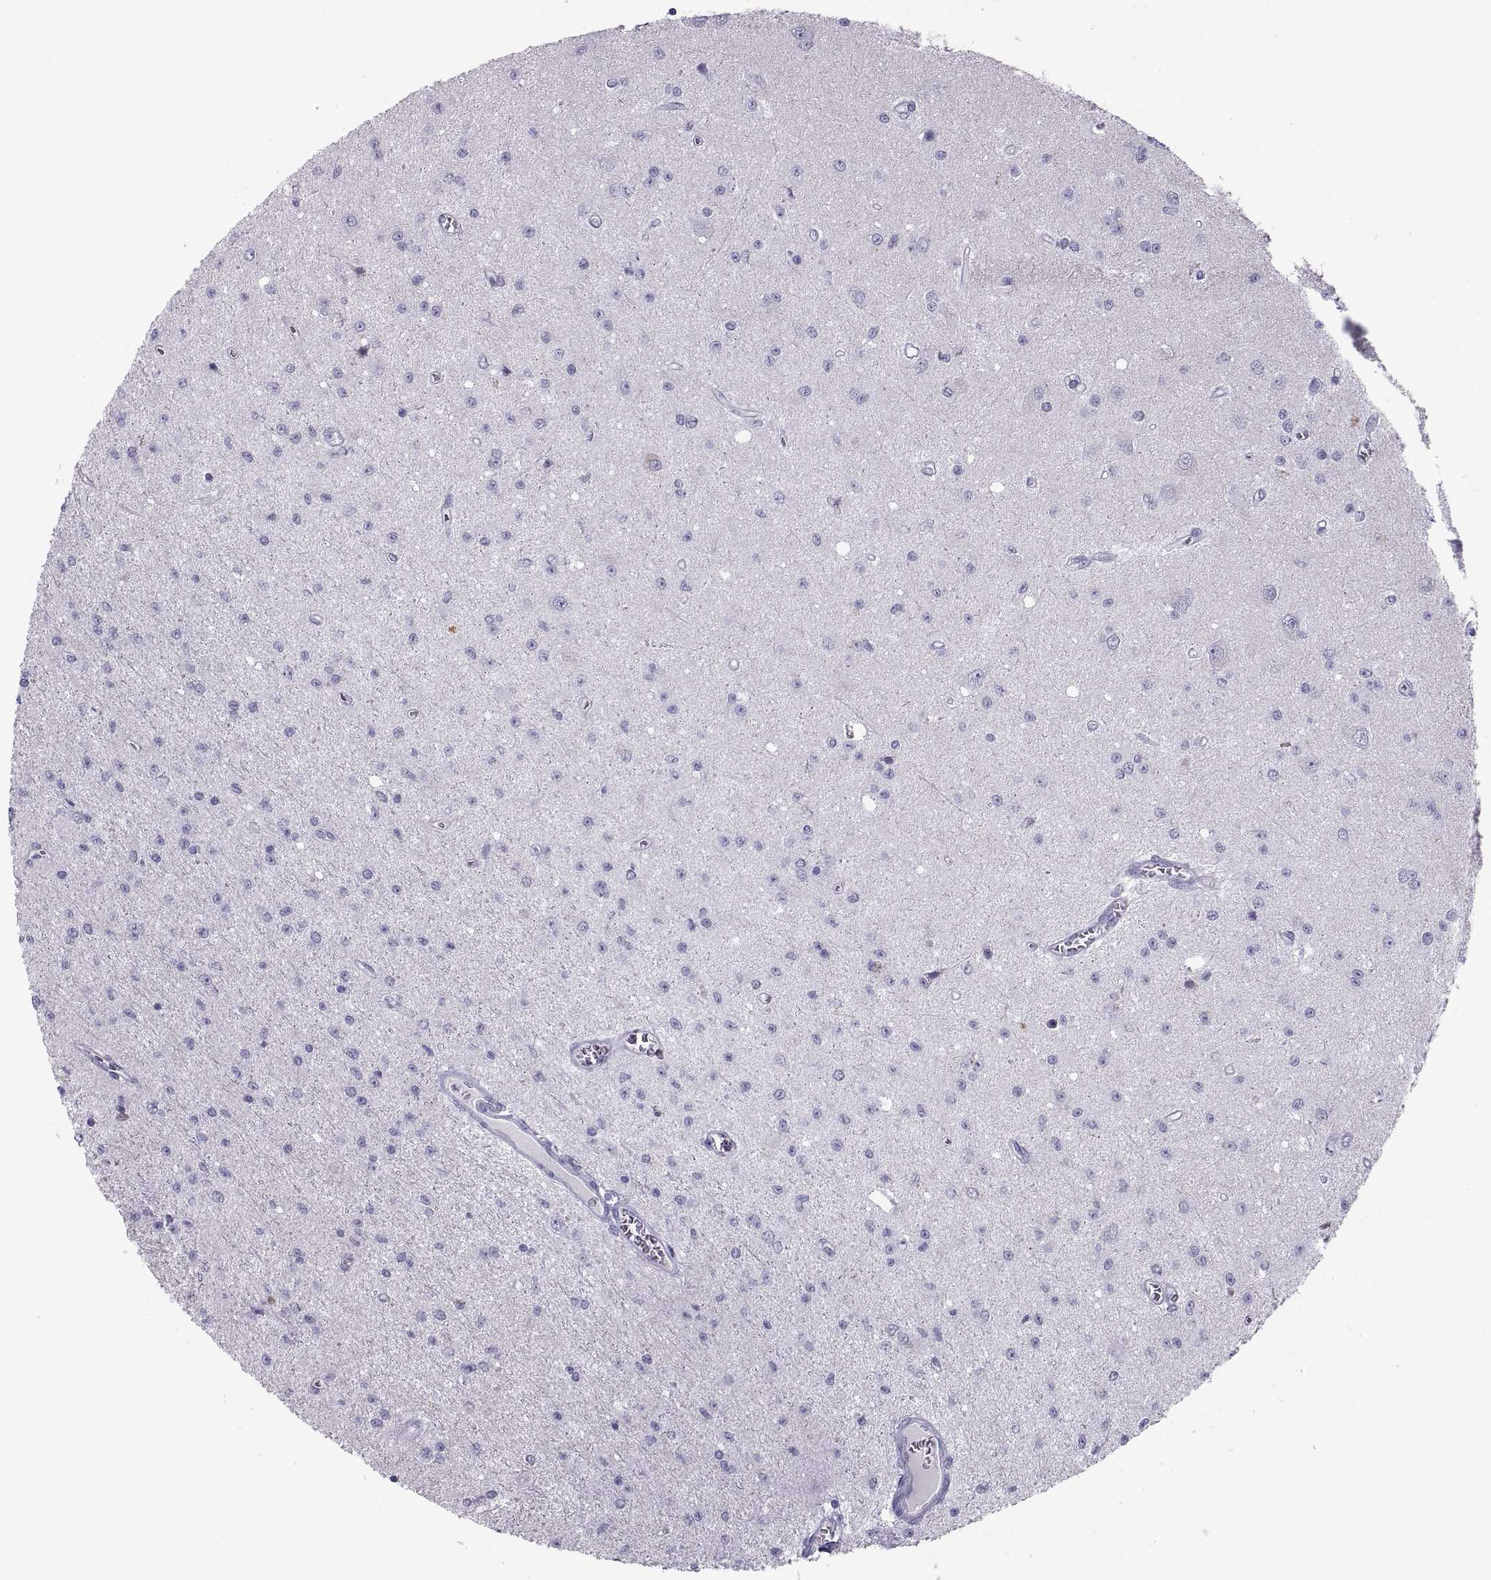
{"staining": {"intensity": "negative", "quantity": "none", "location": "none"}, "tissue": "glioma", "cell_type": "Tumor cells", "image_type": "cancer", "snomed": [{"axis": "morphology", "description": "Glioma, malignant, Low grade"}, {"axis": "topography", "description": "Brain"}], "caption": "This is an immunohistochemistry histopathology image of glioma. There is no staining in tumor cells.", "gene": "PCSK1N", "patient": {"sex": "female", "age": 45}}